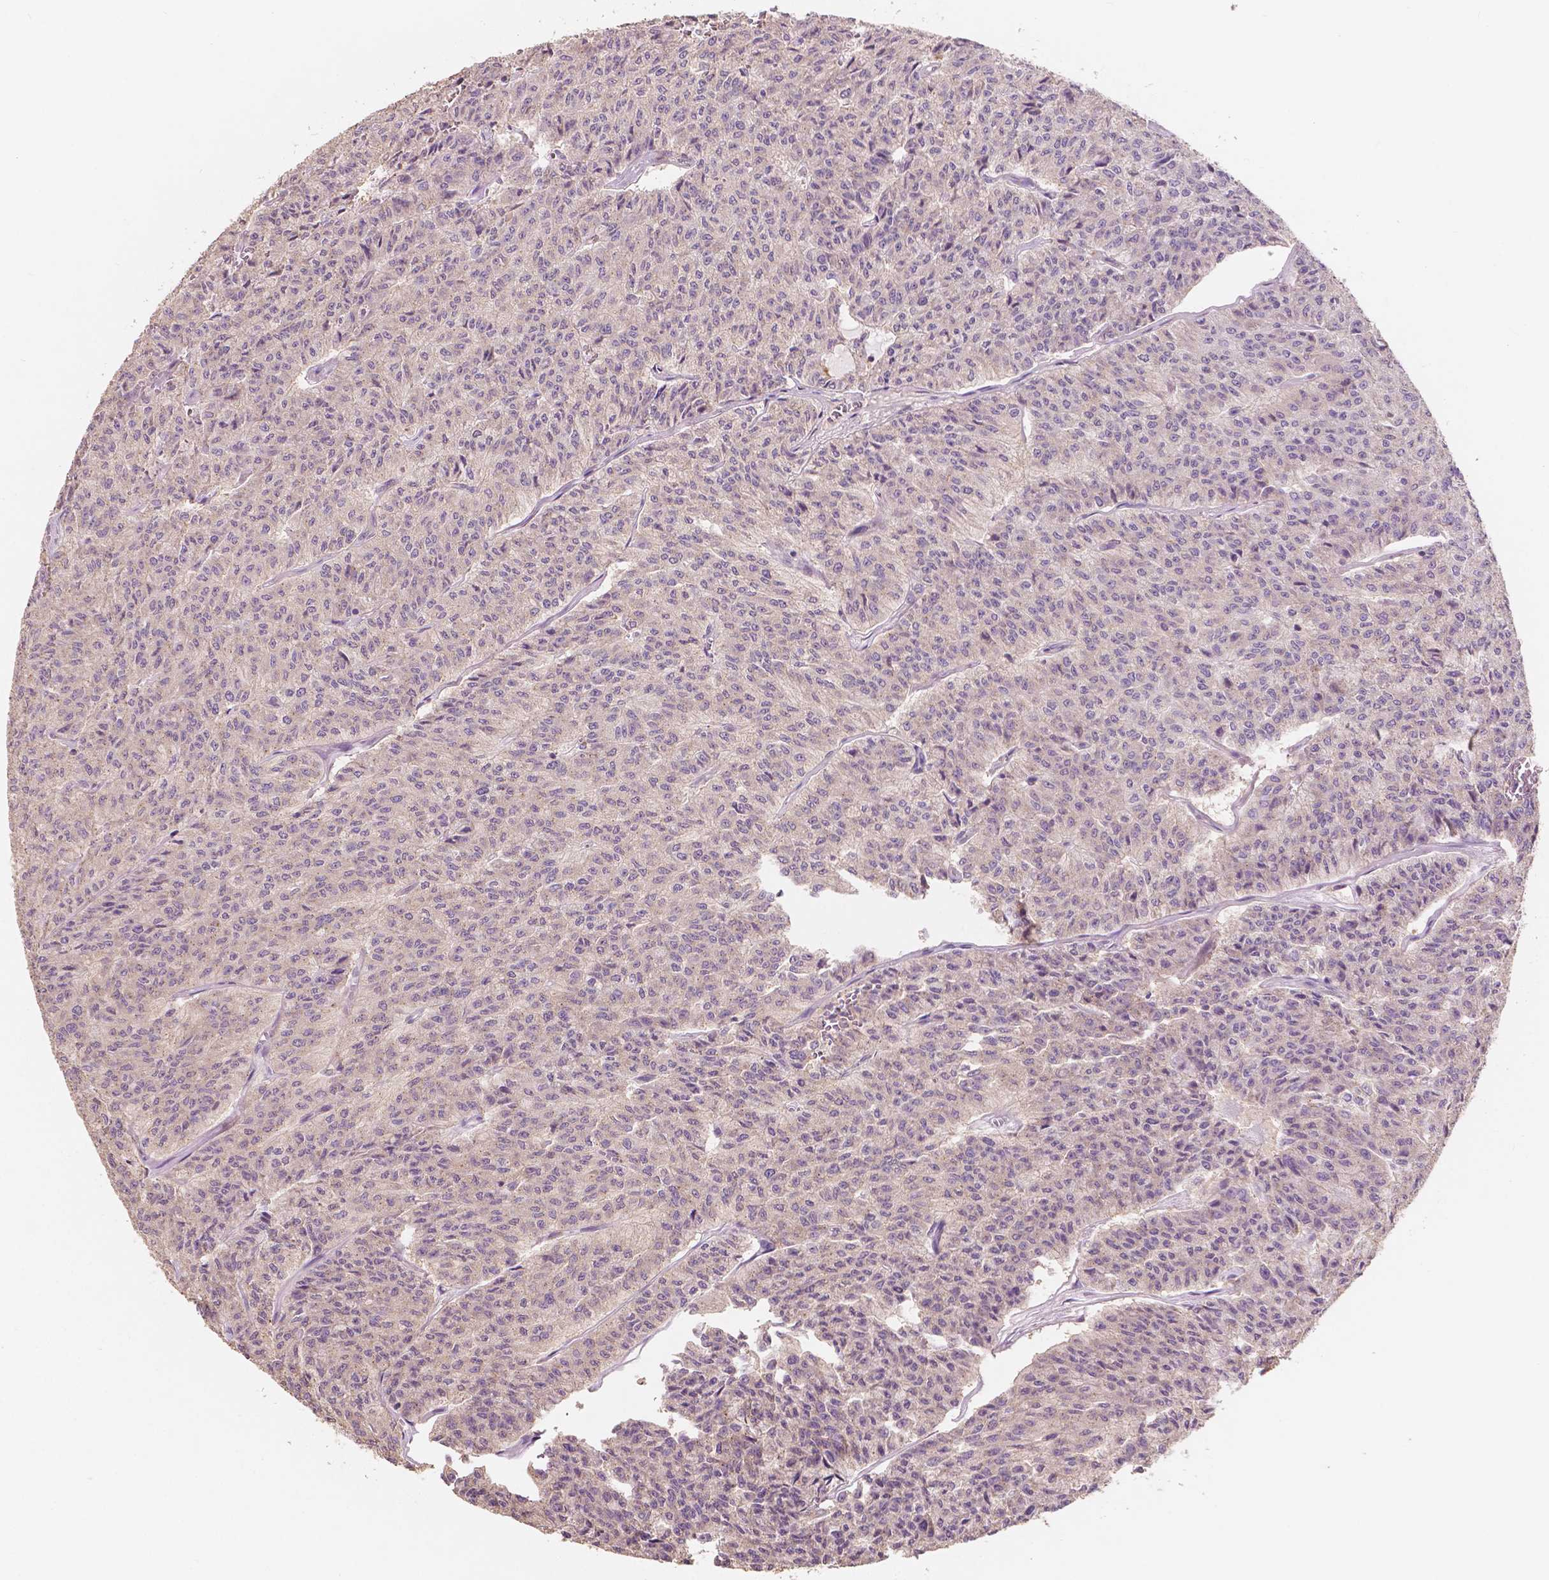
{"staining": {"intensity": "negative", "quantity": "none", "location": "none"}, "tissue": "carcinoid", "cell_type": "Tumor cells", "image_type": "cancer", "snomed": [{"axis": "morphology", "description": "Carcinoid, malignant, NOS"}, {"axis": "topography", "description": "Lung"}], "caption": "This is a micrograph of immunohistochemistry staining of malignant carcinoid, which shows no positivity in tumor cells.", "gene": "CHPT1", "patient": {"sex": "male", "age": 71}}